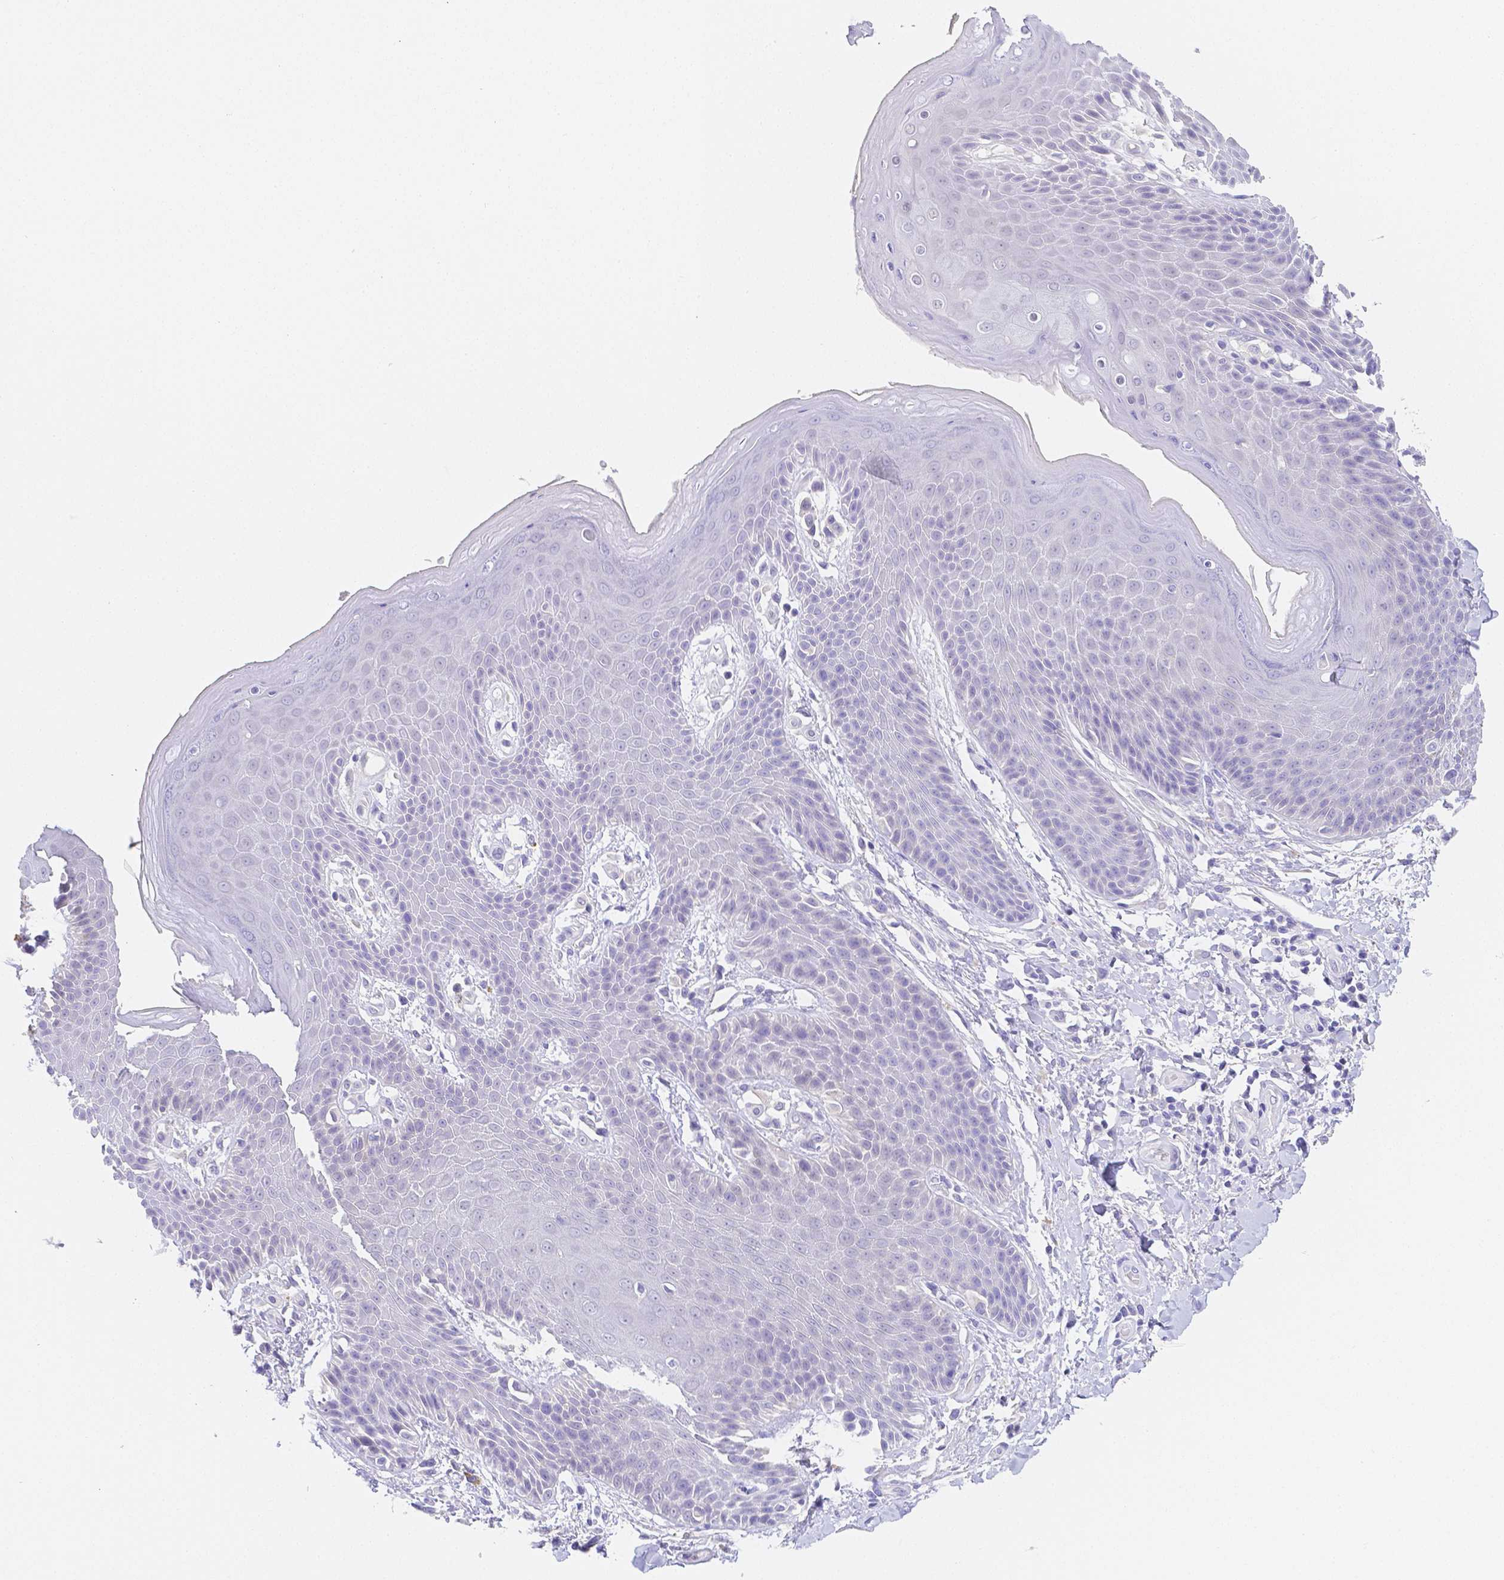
{"staining": {"intensity": "negative", "quantity": "none", "location": "none"}, "tissue": "skin", "cell_type": "Epidermal cells", "image_type": "normal", "snomed": [{"axis": "morphology", "description": "Normal tissue, NOS"}, {"axis": "topography", "description": "Anal"}, {"axis": "topography", "description": "Peripheral nerve tissue"}], "caption": "Immunohistochemistry (IHC) photomicrograph of benign human skin stained for a protein (brown), which shows no expression in epidermal cells.", "gene": "ZG16B", "patient": {"sex": "male", "age": 51}}